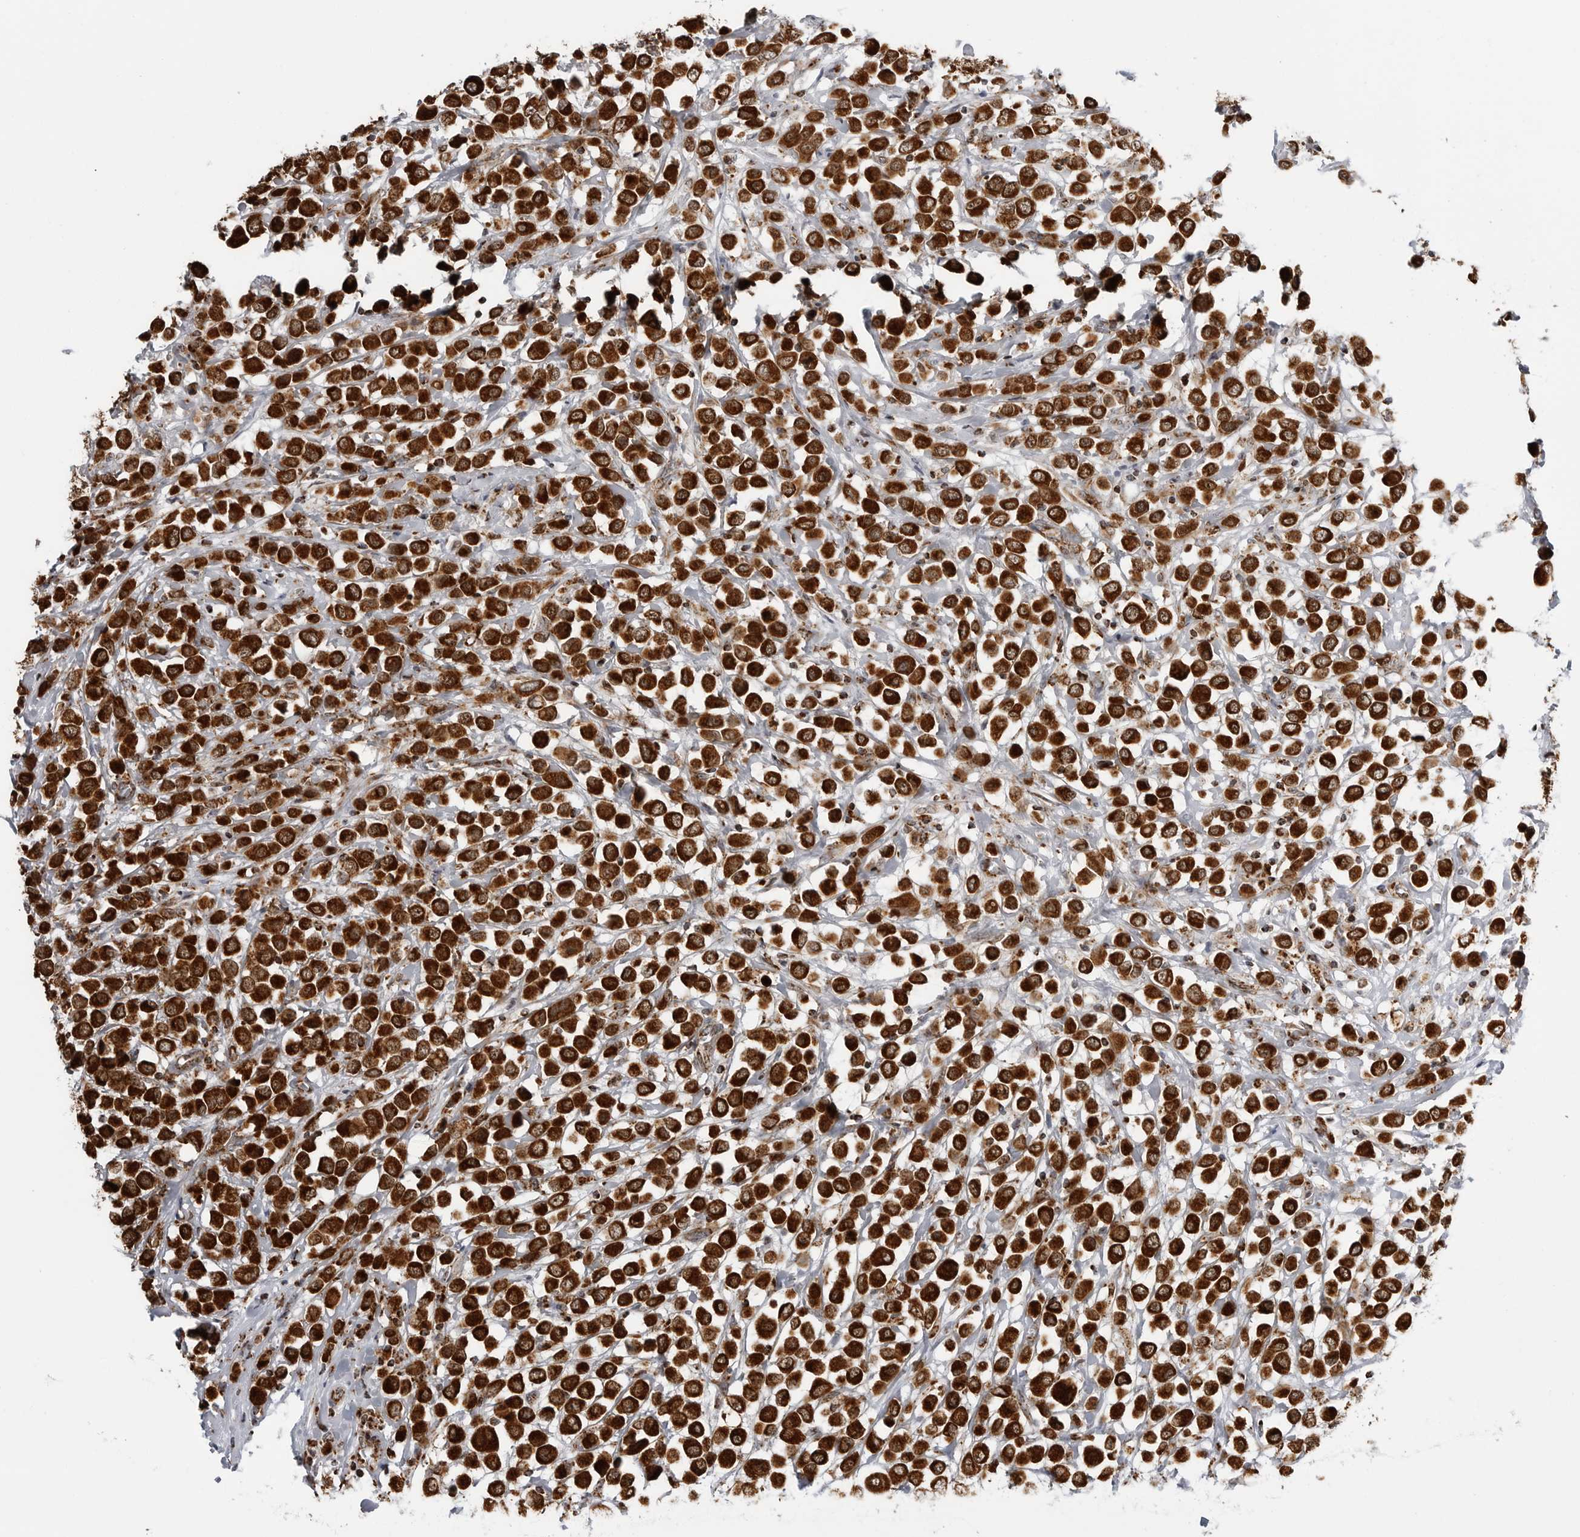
{"staining": {"intensity": "strong", "quantity": ">75%", "location": "cytoplasmic/membranous"}, "tissue": "breast cancer", "cell_type": "Tumor cells", "image_type": "cancer", "snomed": [{"axis": "morphology", "description": "Duct carcinoma"}, {"axis": "topography", "description": "Breast"}], "caption": "Strong cytoplasmic/membranous protein positivity is identified in about >75% of tumor cells in breast invasive ductal carcinoma. Using DAB (3,3'-diaminobenzidine) (brown) and hematoxylin (blue) stains, captured at high magnification using brightfield microscopy.", "gene": "COX5A", "patient": {"sex": "female", "age": 61}}